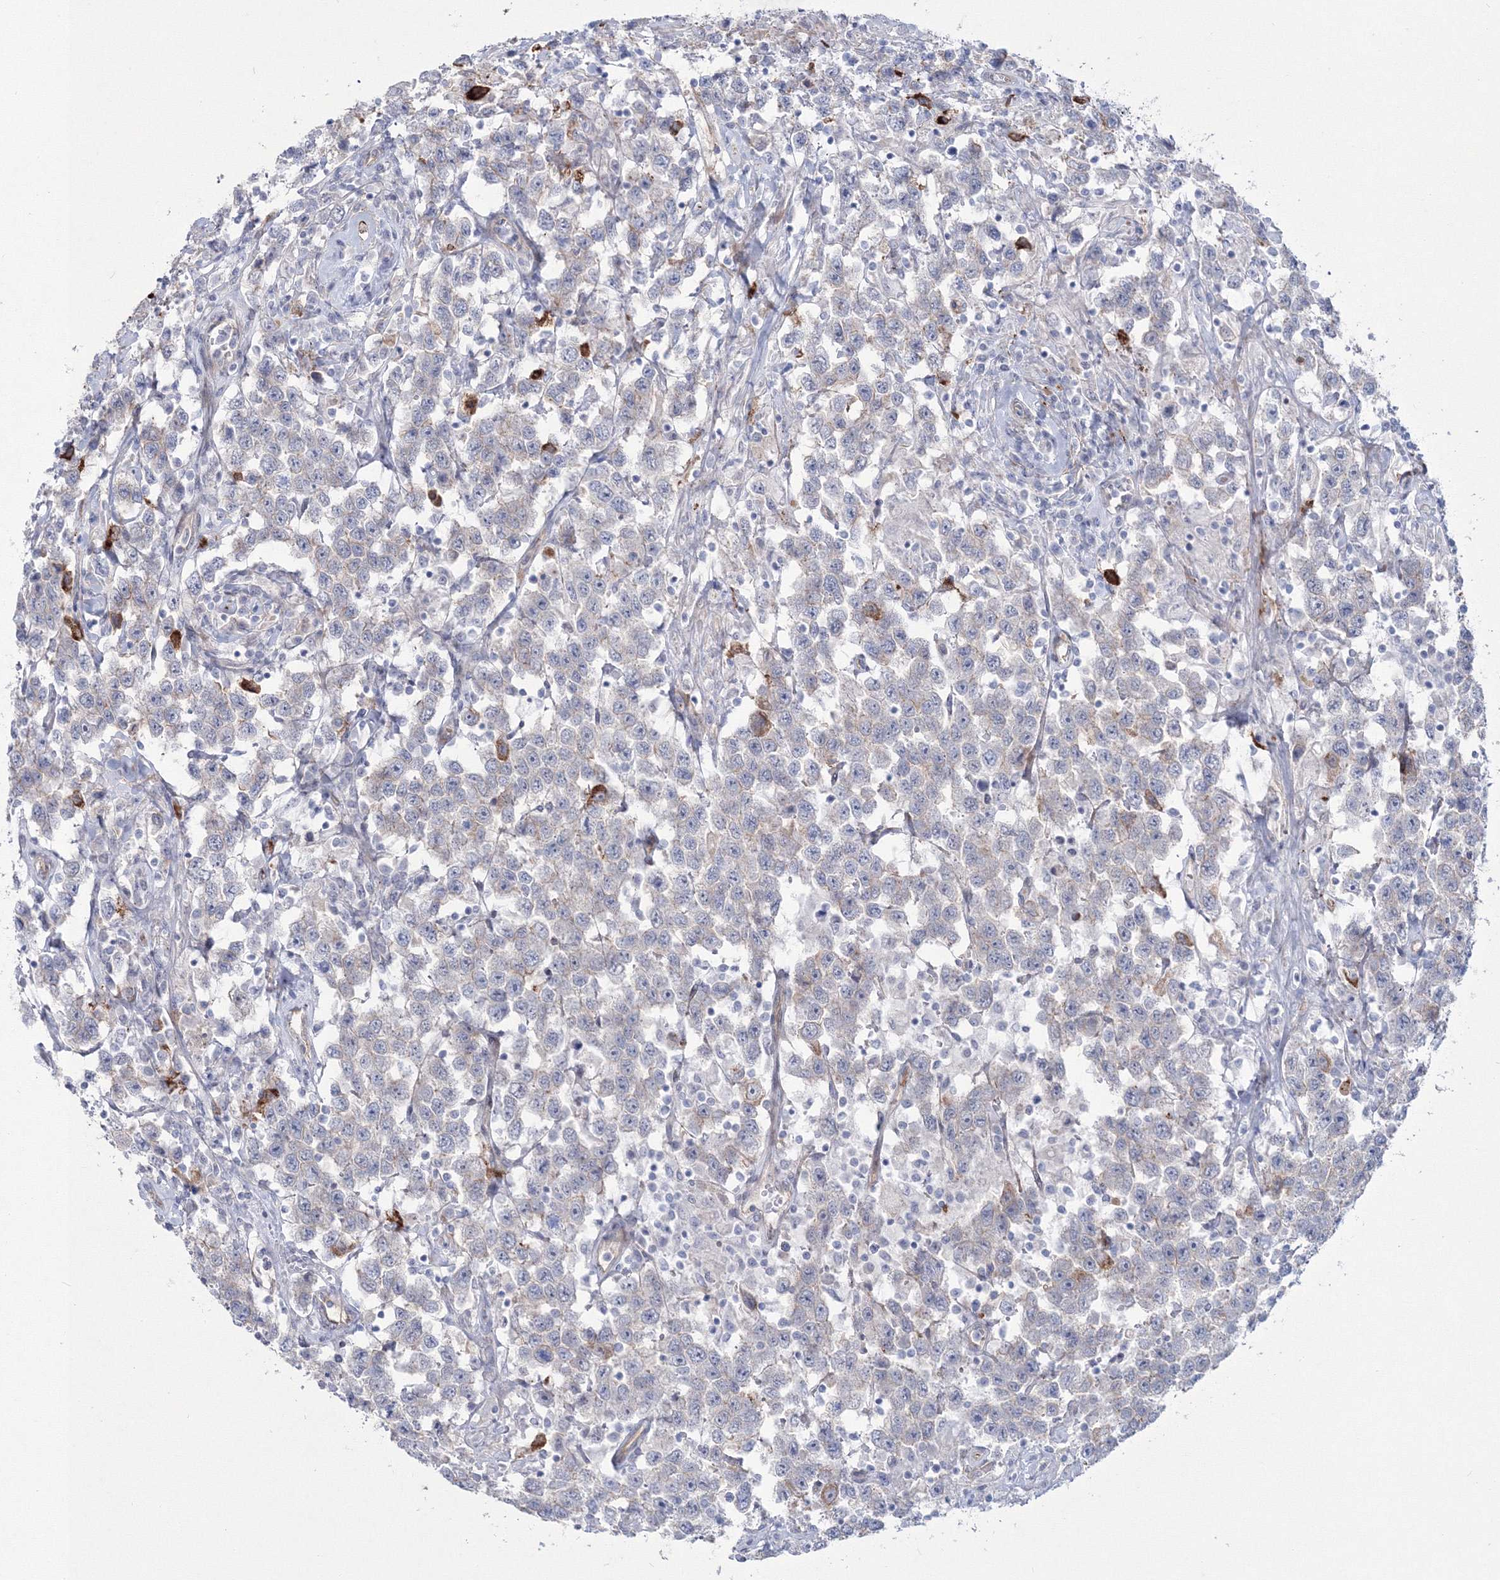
{"staining": {"intensity": "negative", "quantity": "none", "location": "none"}, "tissue": "testis cancer", "cell_type": "Tumor cells", "image_type": "cancer", "snomed": [{"axis": "morphology", "description": "Seminoma, NOS"}, {"axis": "topography", "description": "Testis"}], "caption": "Testis cancer (seminoma) stained for a protein using IHC demonstrates no expression tumor cells.", "gene": "HYAL2", "patient": {"sex": "male", "age": 41}}